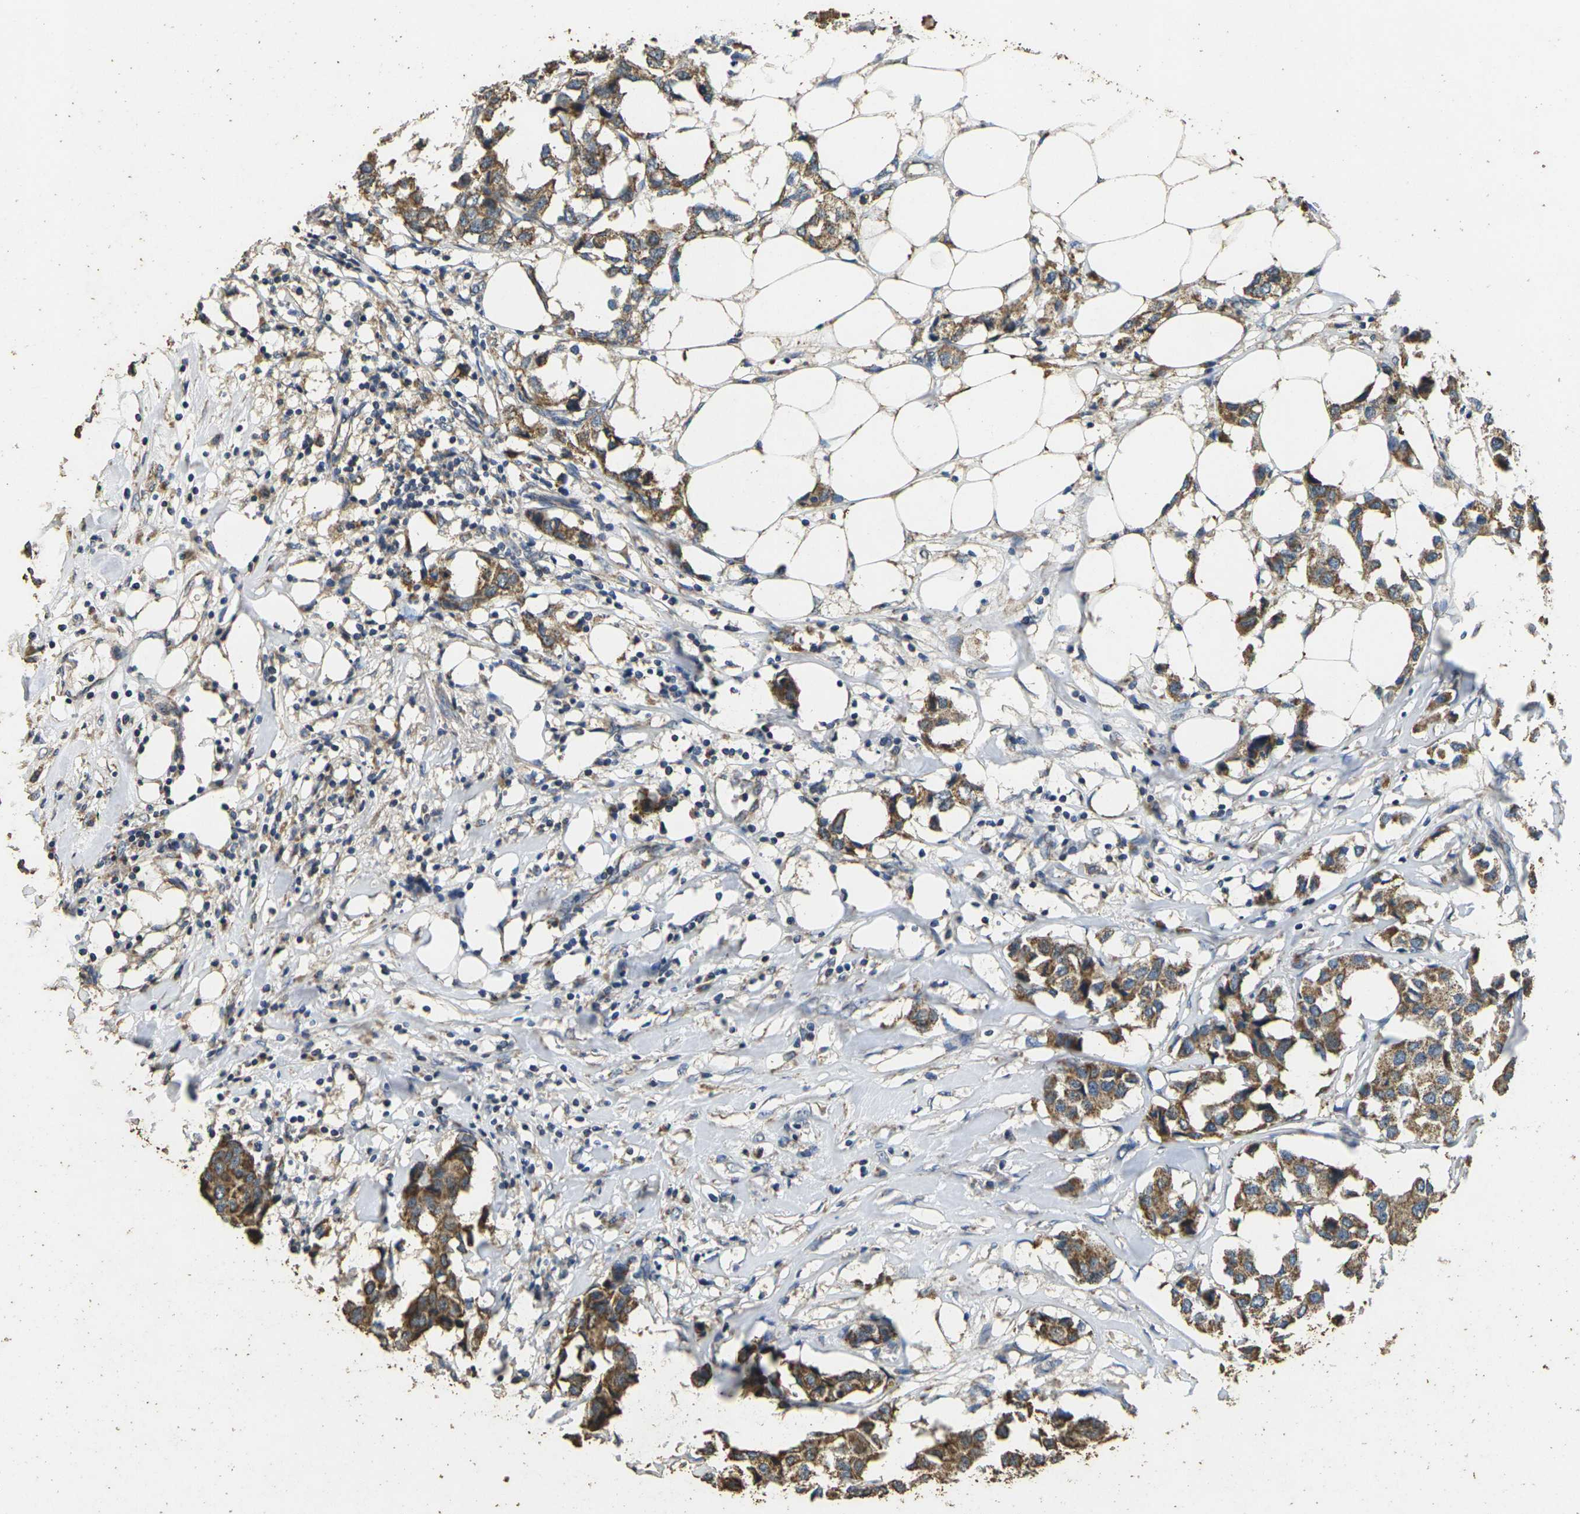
{"staining": {"intensity": "moderate", "quantity": ">75%", "location": "cytoplasmic/membranous"}, "tissue": "breast cancer", "cell_type": "Tumor cells", "image_type": "cancer", "snomed": [{"axis": "morphology", "description": "Duct carcinoma"}, {"axis": "topography", "description": "Breast"}], "caption": "Breast cancer (invasive ductal carcinoma) stained with IHC exhibits moderate cytoplasmic/membranous positivity in about >75% of tumor cells.", "gene": "MAPK11", "patient": {"sex": "female", "age": 80}}